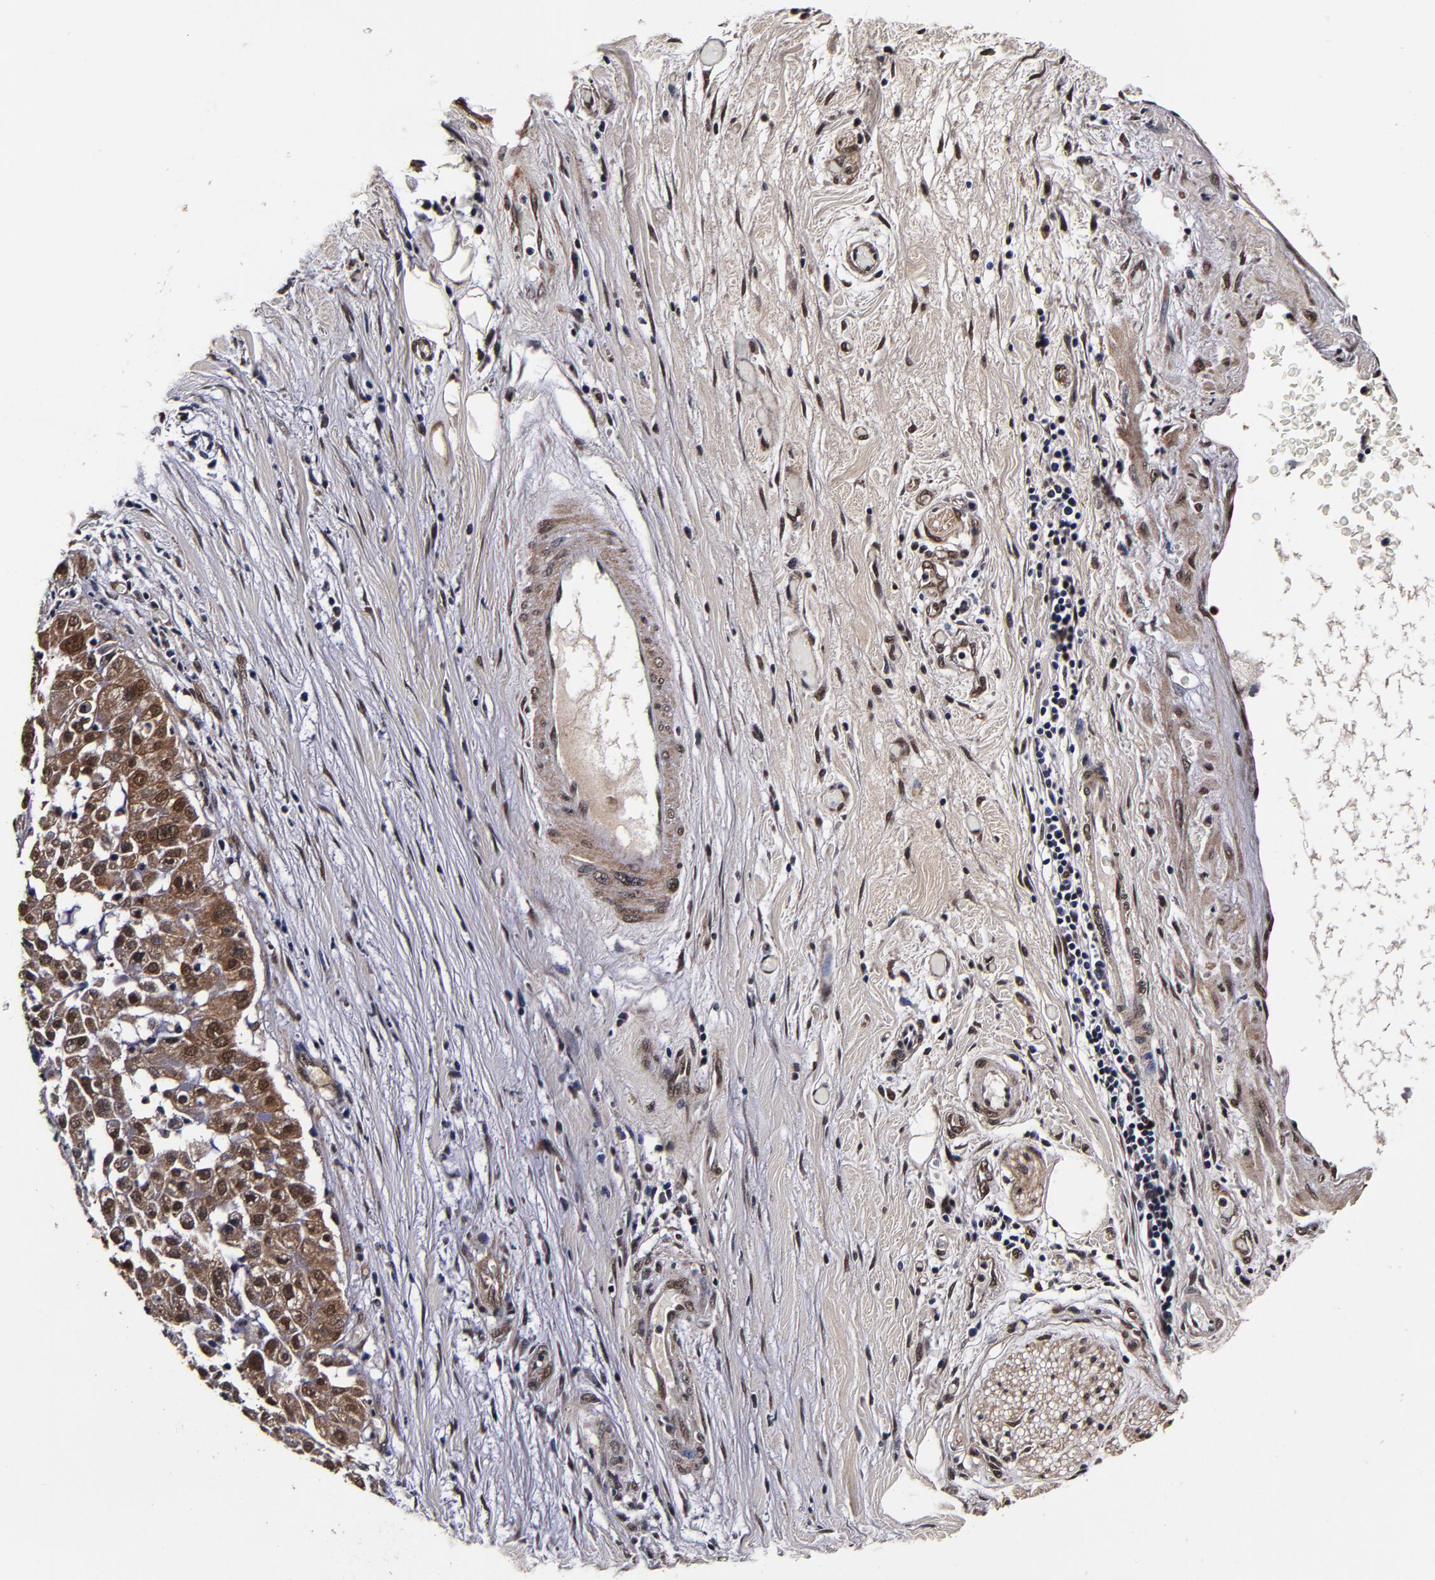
{"staining": {"intensity": "moderate", "quantity": ">75%", "location": "cytoplasmic/membranous"}, "tissue": "pancreatic cancer", "cell_type": "Tumor cells", "image_type": "cancer", "snomed": [{"axis": "morphology", "description": "Adenocarcinoma, NOS"}, {"axis": "topography", "description": "Pancreas"}], "caption": "Pancreatic adenocarcinoma tissue reveals moderate cytoplasmic/membranous positivity in about >75% of tumor cells", "gene": "MMP15", "patient": {"sex": "female", "age": 52}}